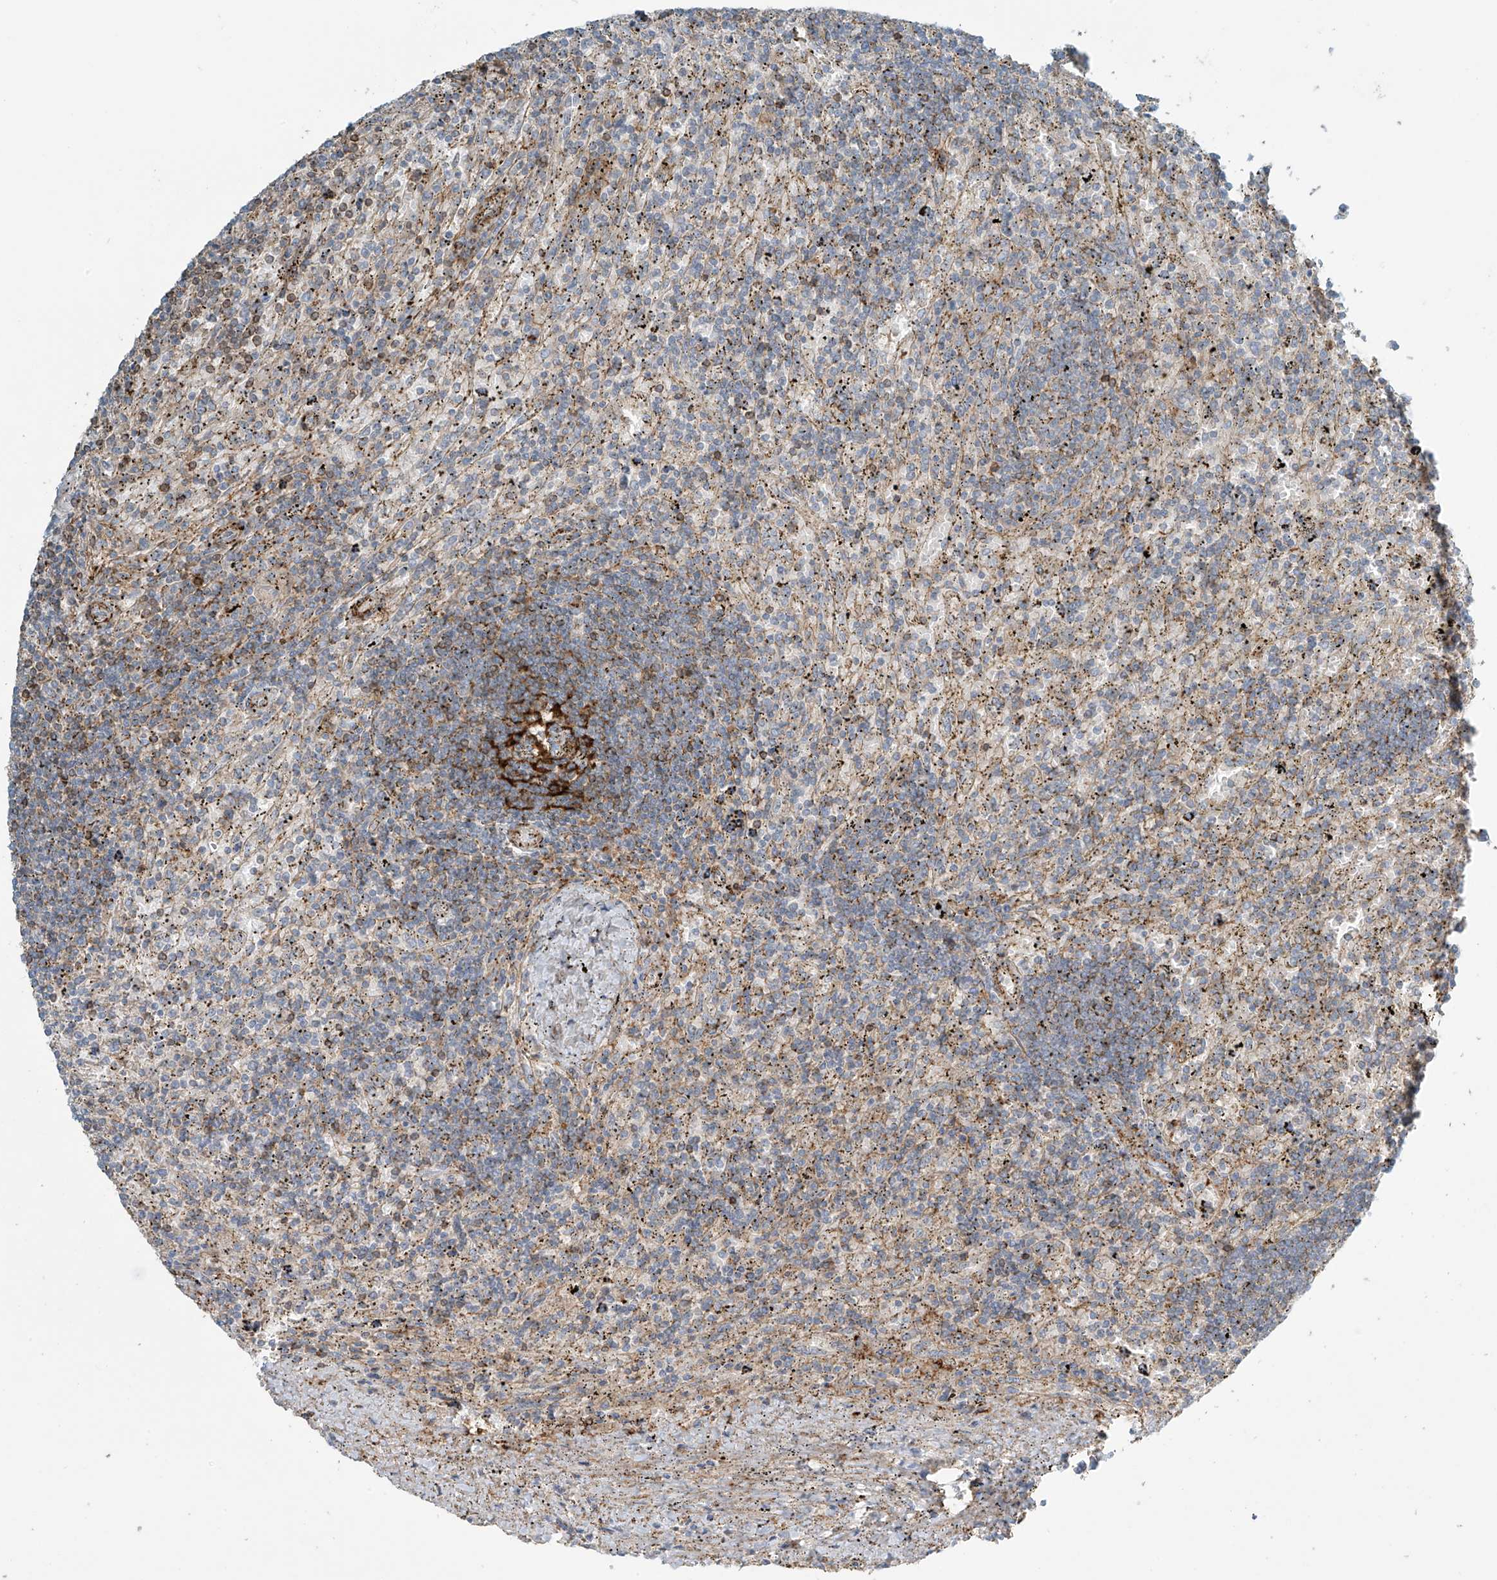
{"staining": {"intensity": "negative", "quantity": "none", "location": "none"}, "tissue": "lymphoma", "cell_type": "Tumor cells", "image_type": "cancer", "snomed": [{"axis": "morphology", "description": "Malignant lymphoma, non-Hodgkin's type, Low grade"}, {"axis": "topography", "description": "Spleen"}], "caption": "High power microscopy image of an IHC histopathology image of lymphoma, revealing no significant staining in tumor cells.", "gene": "SLC9A2", "patient": {"sex": "male", "age": 76}}